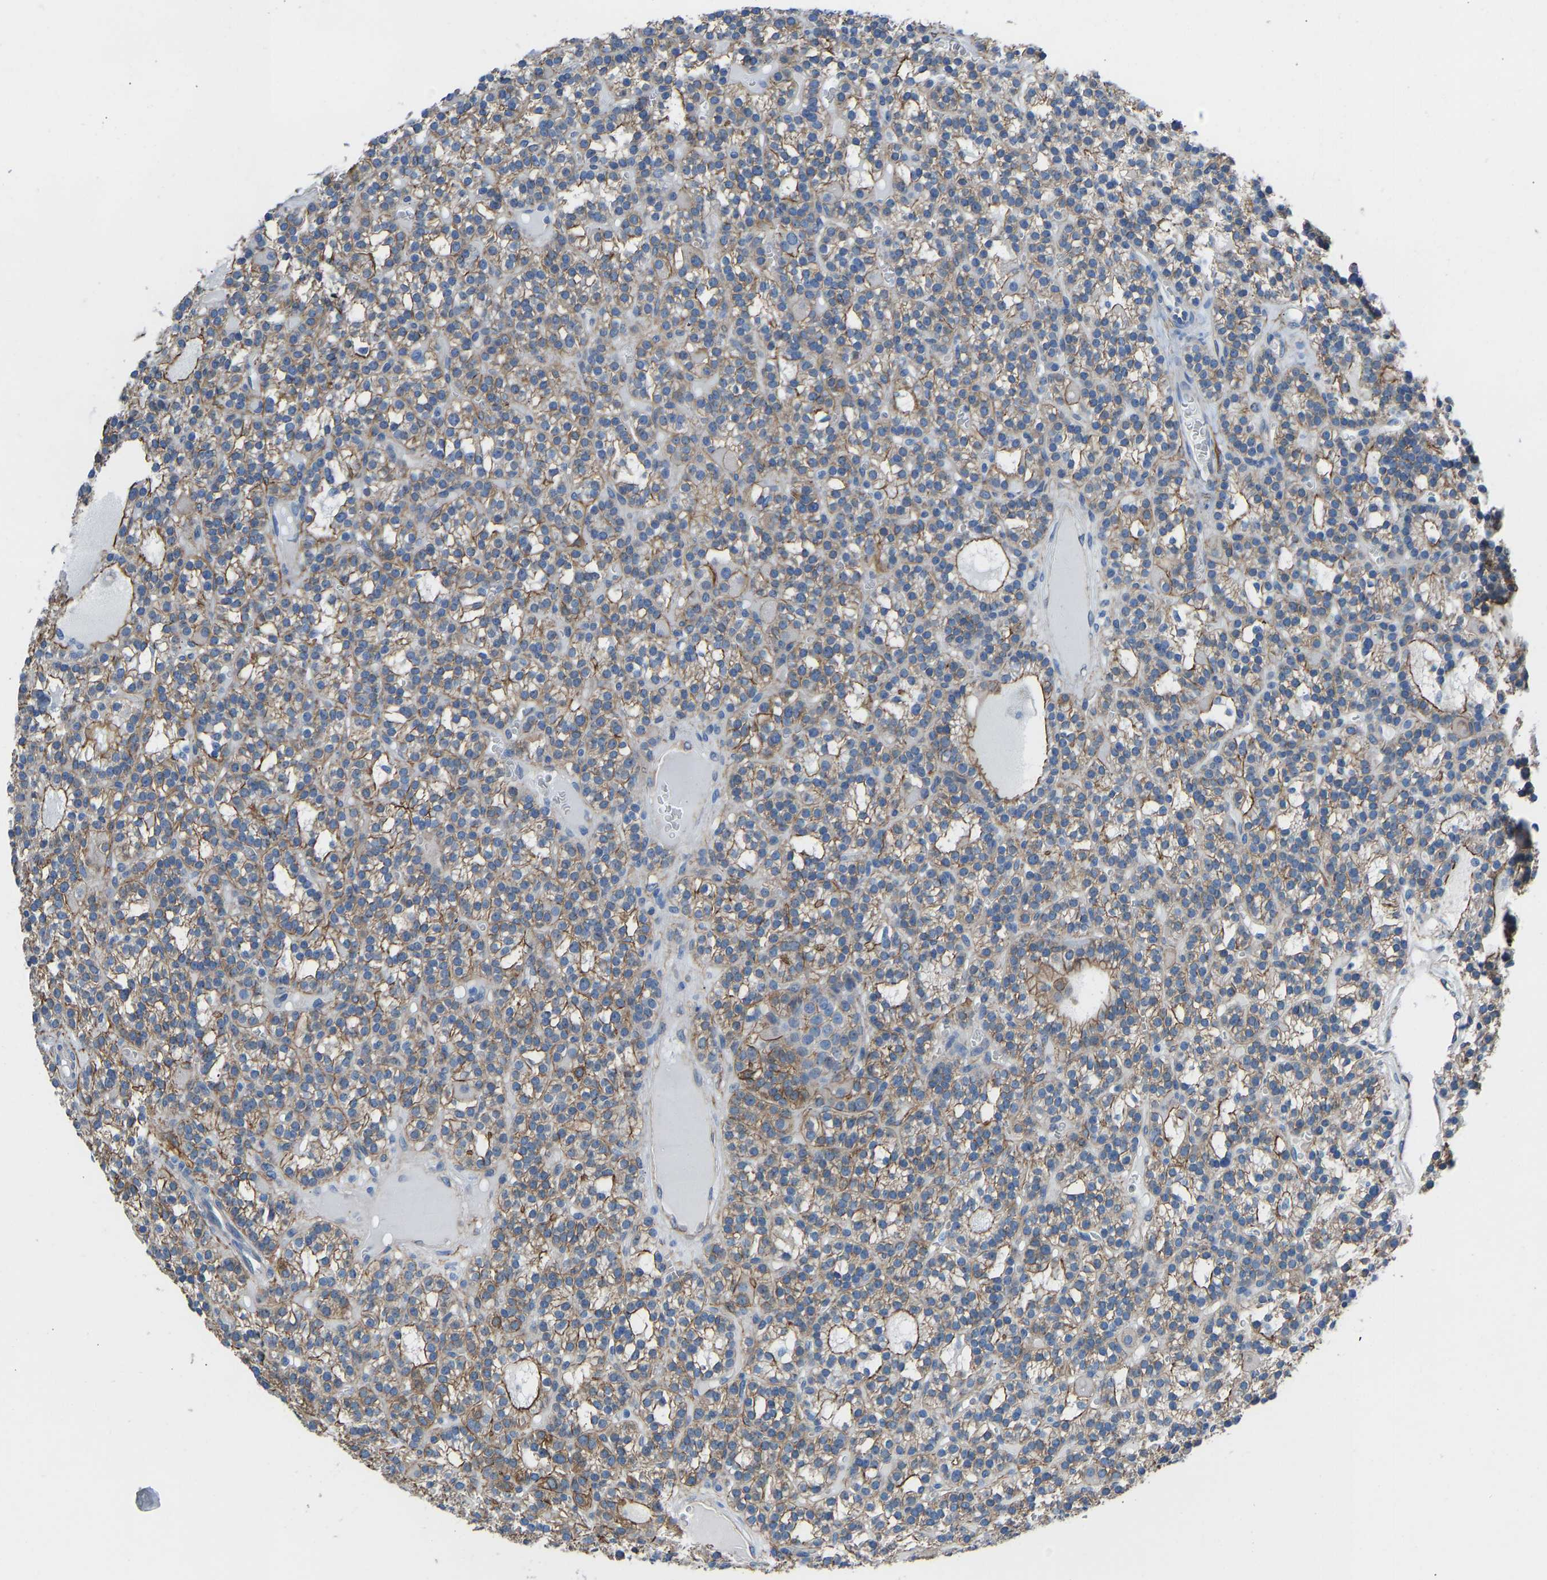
{"staining": {"intensity": "moderate", "quantity": ">75%", "location": "cytoplasmic/membranous"}, "tissue": "parathyroid gland", "cell_type": "Glandular cells", "image_type": "normal", "snomed": [{"axis": "morphology", "description": "Normal tissue, NOS"}, {"axis": "morphology", "description": "Adenoma, NOS"}, {"axis": "topography", "description": "Parathyroid gland"}], "caption": "Immunohistochemical staining of benign parathyroid gland demonstrates medium levels of moderate cytoplasmic/membranous positivity in approximately >75% of glandular cells.", "gene": "MYH10", "patient": {"sex": "female", "age": 58}}